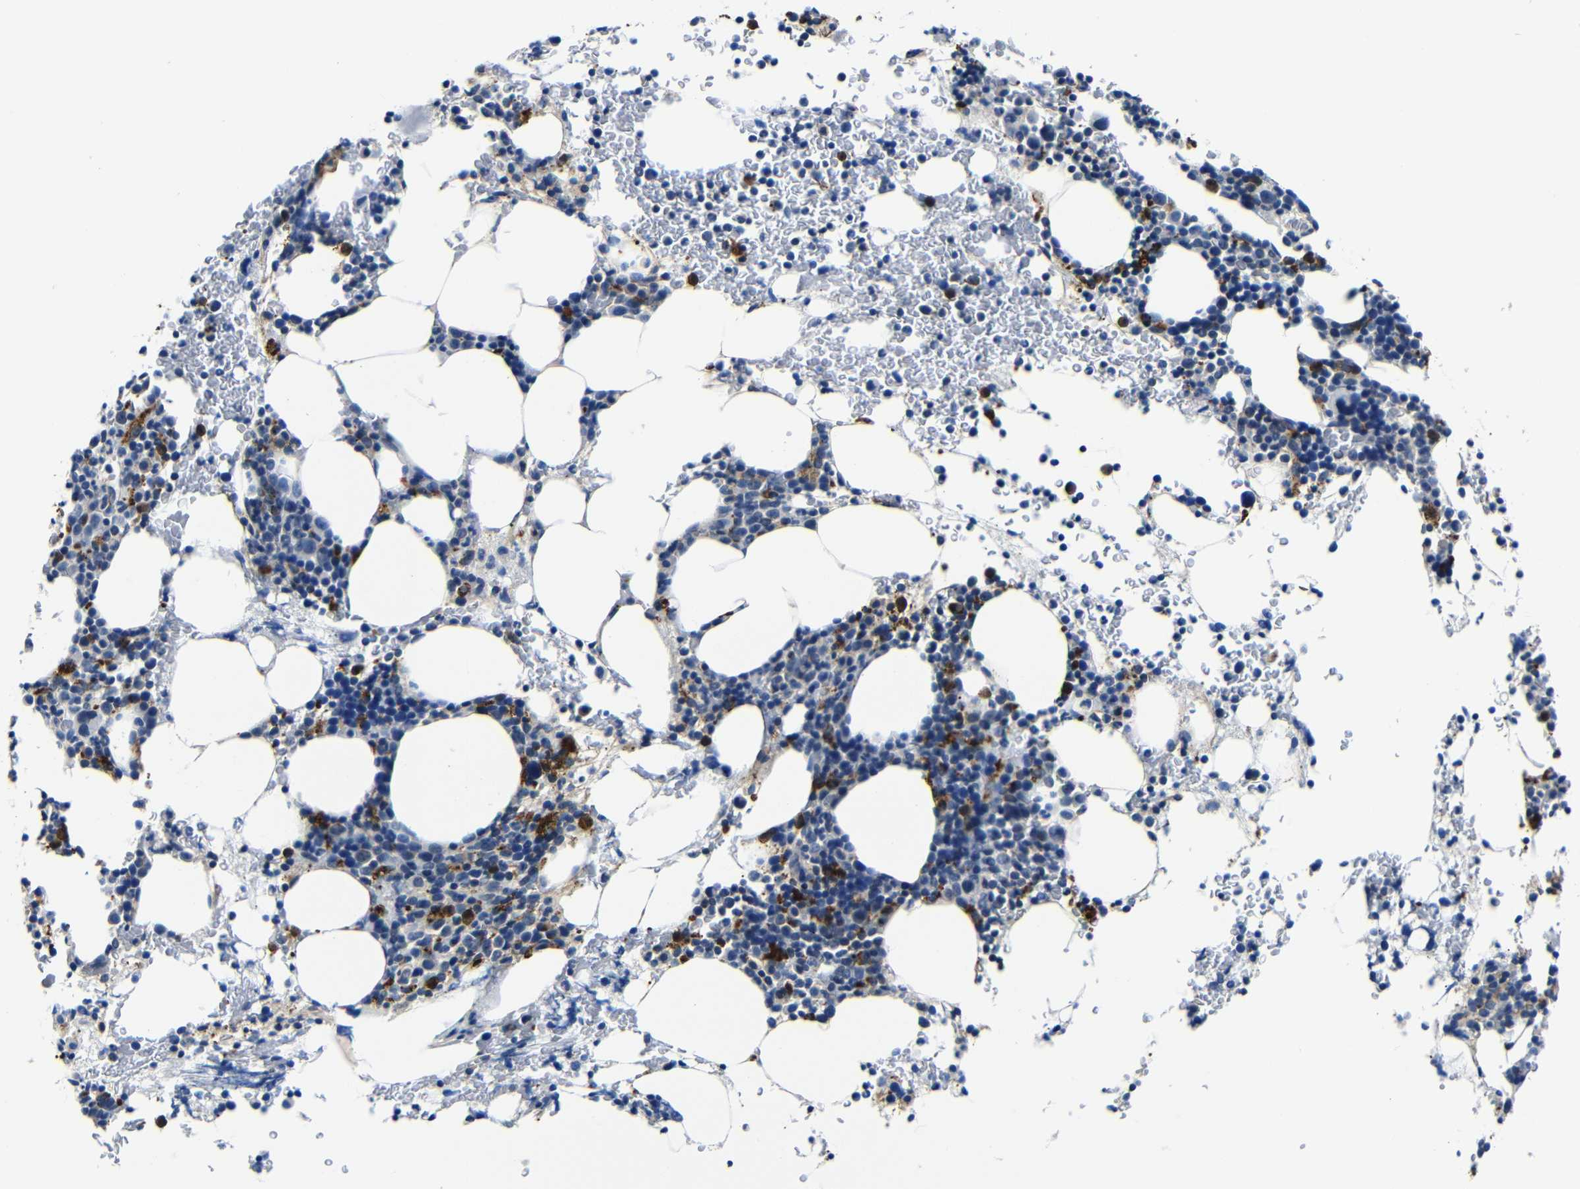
{"staining": {"intensity": "strong", "quantity": "<25%", "location": "cytoplasmic/membranous"}, "tissue": "bone marrow", "cell_type": "Hematopoietic cells", "image_type": "normal", "snomed": [{"axis": "morphology", "description": "Normal tissue, NOS"}, {"axis": "morphology", "description": "Inflammation, NOS"}, {"axis": "topography", "description": "Bone marrow"}], "caption": "This is a histology image of immunohistochemistry staining of normal bone marrow, which shows strong positivity in the cytoplasmic/membranous of hematopoietic cells.", "gene": "GIMAP2", "patient": {"sex": "female", "age": 84}}